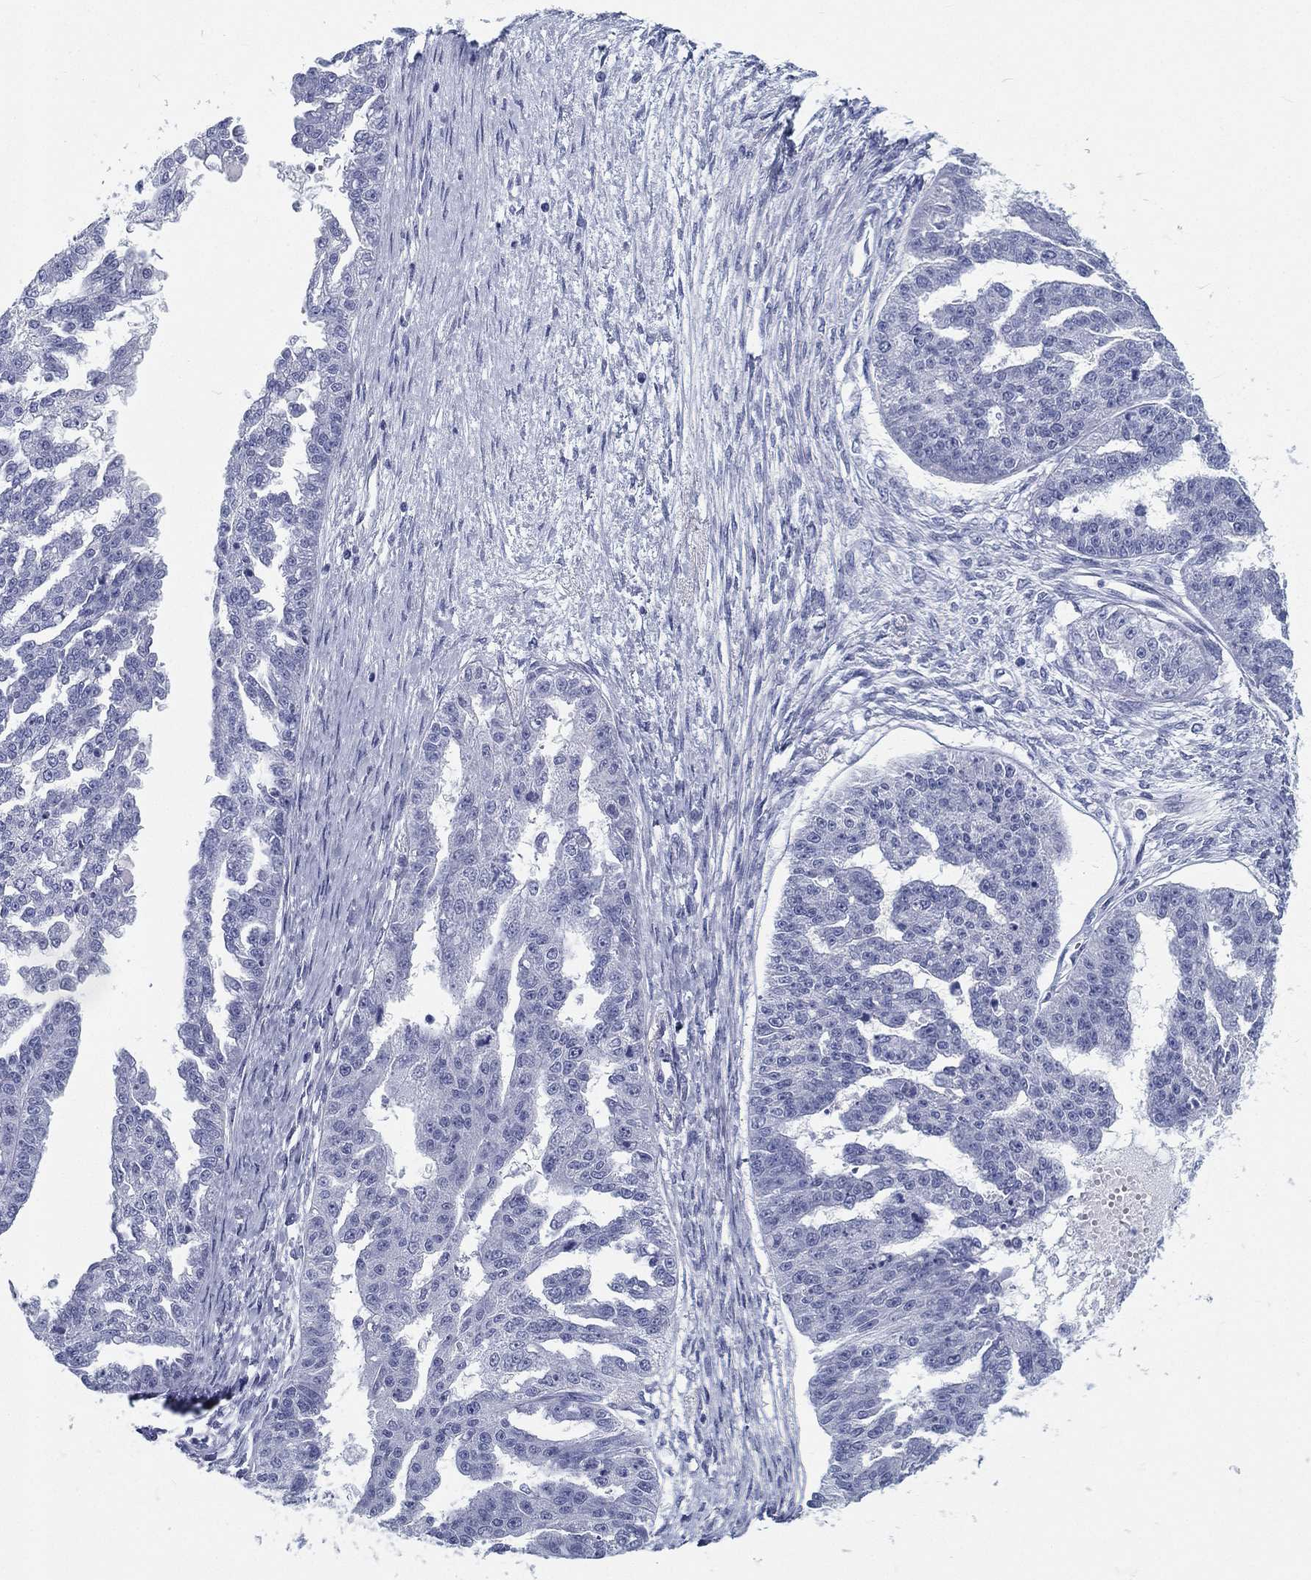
{"staining": {"intensity": "negative", "quantity": "none", "location": "none"}, "tissue": "ovarian cancer", "cell_type": "Tumor cells", "image_type": "cancer", "snomed": [{"axis": "morphology", "description": "Cystadenocarcinoma, serous, NOS"}, {"axis": "topography", "description": "Ovary"}], "caption": "Tumor cells are negative for brown protein staining in ovarian cancer (serous cystadenocarcinoma).", "gene": "ATP1B2", "patient": {"sex": "female", "age": 58}}